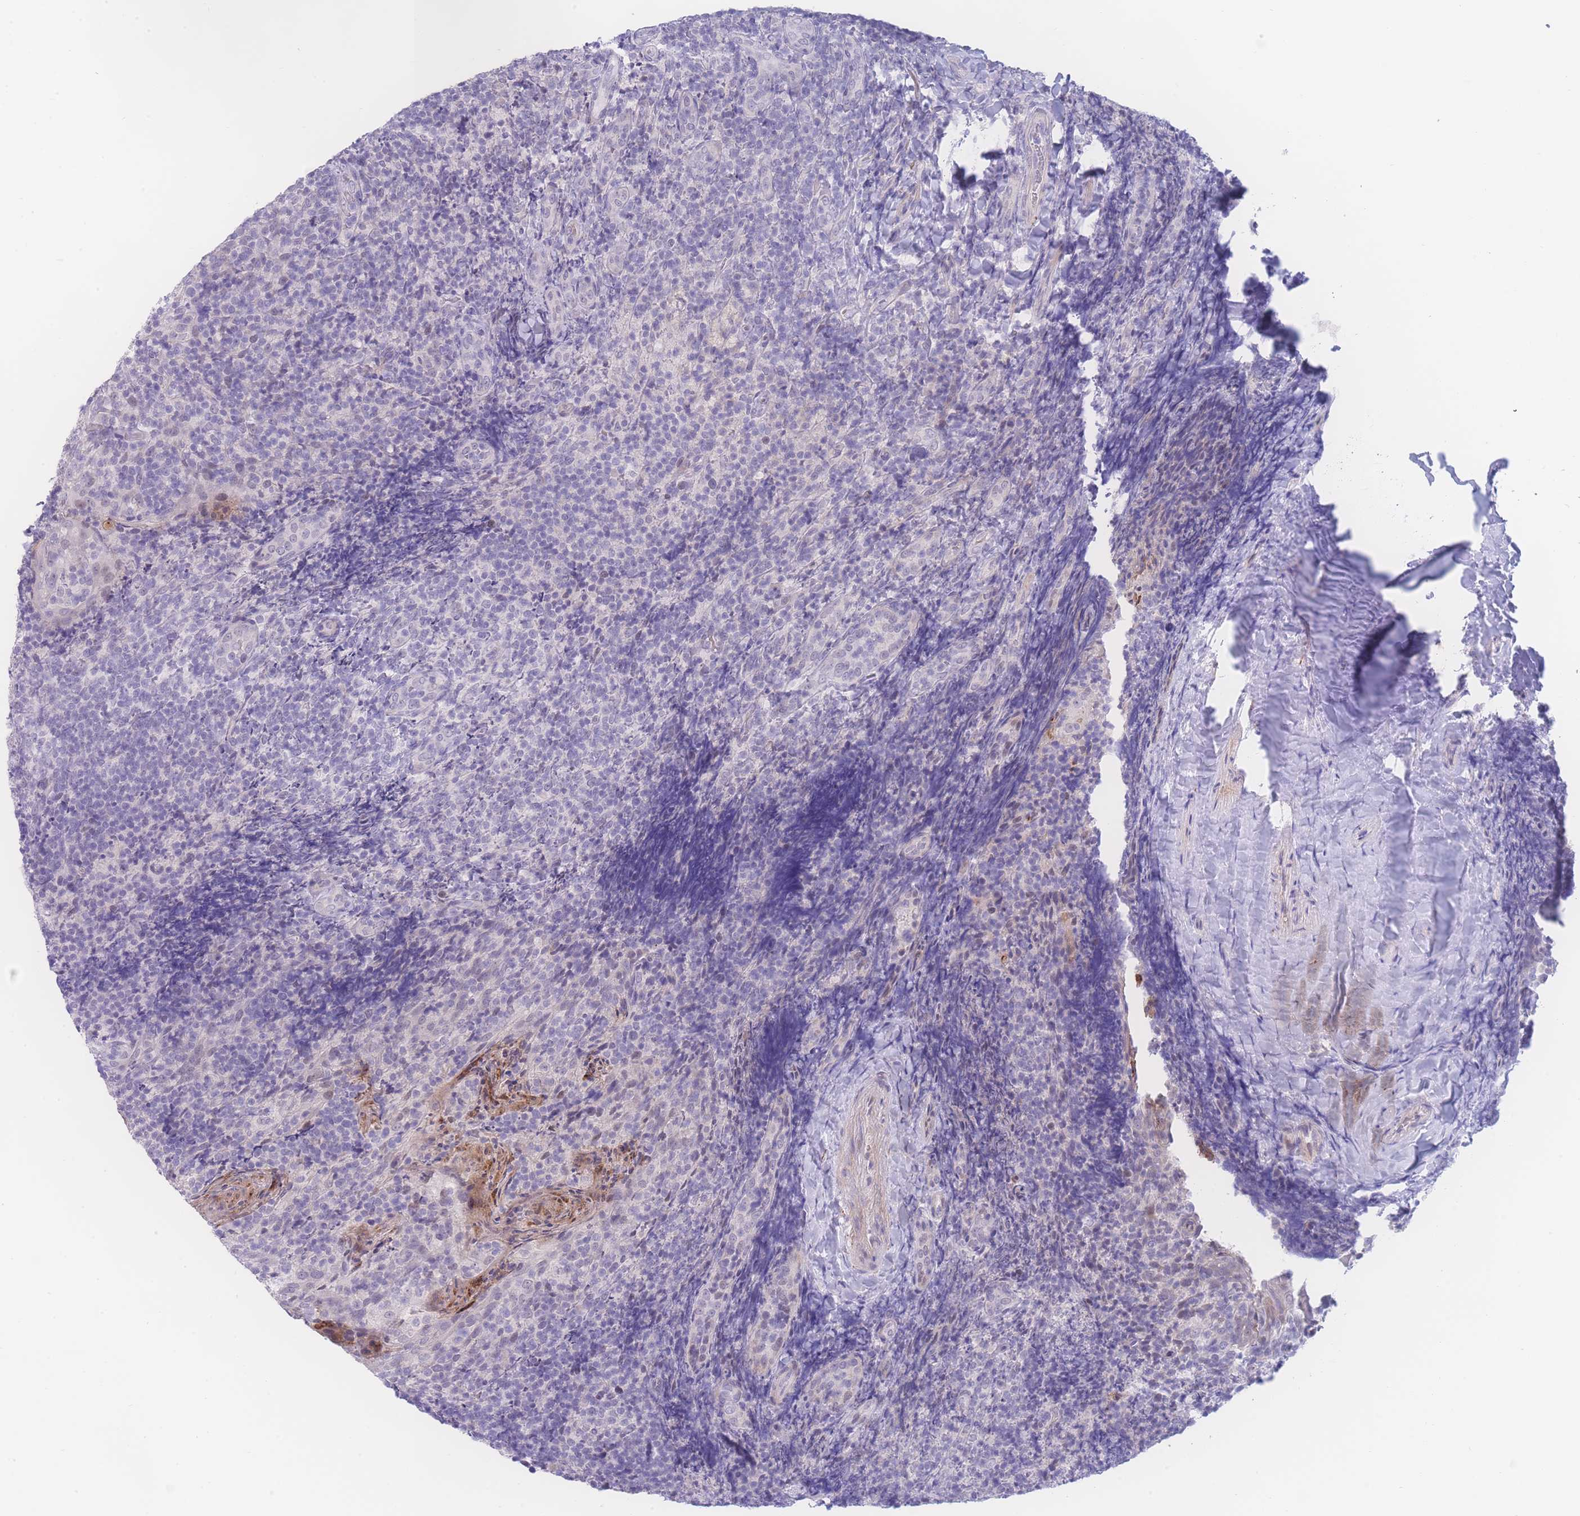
{"staining": {"intensity": "negative", "quantity": "none", "location": "none"}, "tissue": "tonsil", "cell_type": "Germinal center cells", "image_type": "normal", "snomed": [{"axis": "morphology", "description": "Normal tissue, NOS"}, {"axis": "topography", "description": "Tonsil"}], "caption": "Germinal center cells are negative for protein expression in normal human tonsil. (Brightfield microscopy of DAB (3,3'-diaminobenzidine) IHC at high magnification).", "gene": "PRSS22", "patient": {"sex": "female", "age": 10}}